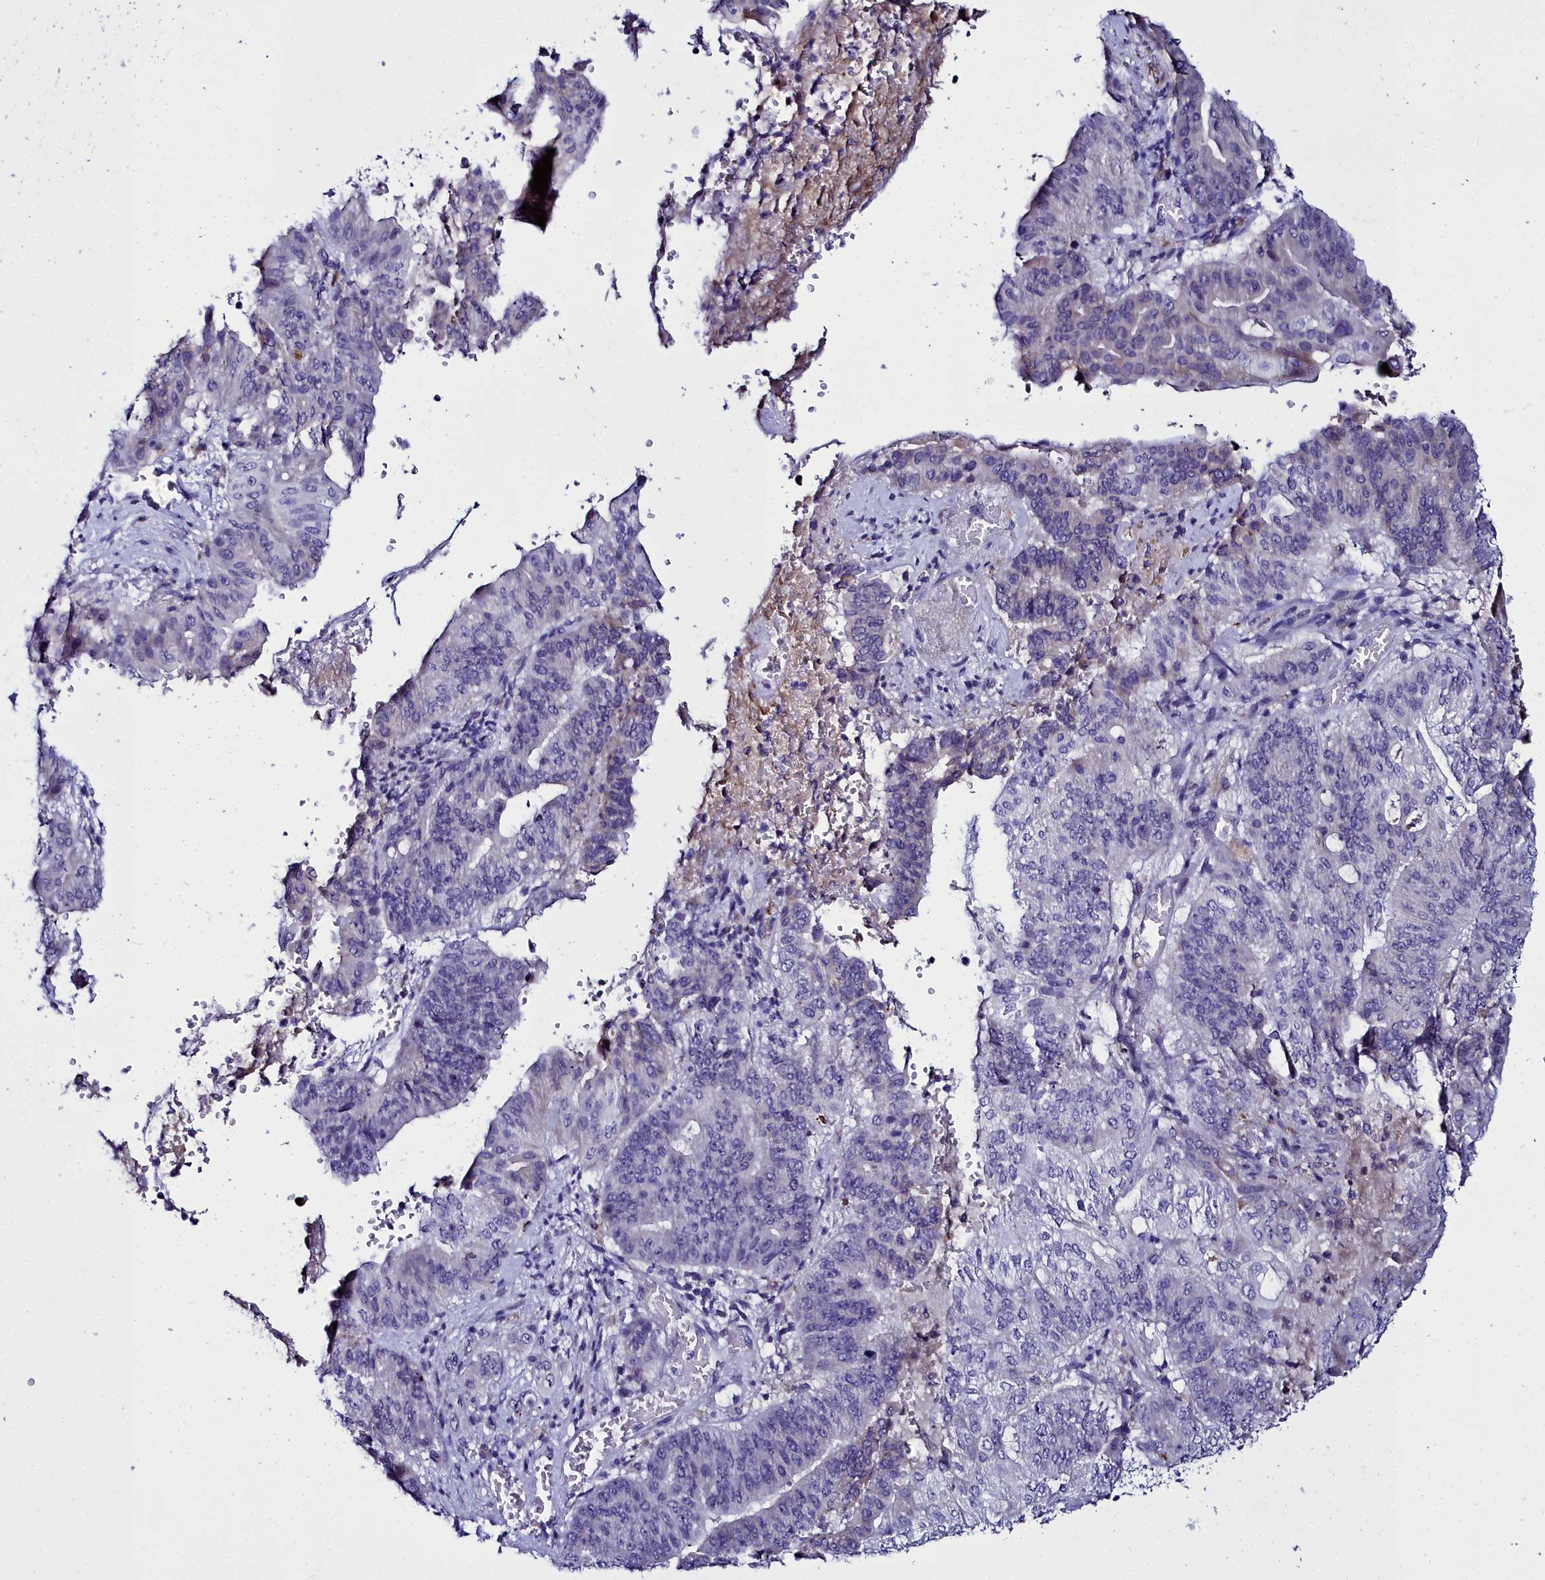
{"staining": {"intensity": "negative", "quantity": "none", "location": "none"}, "tissue": "pancreatic cancer", "cell_type": "Tumor cells", "image_type": "cancer", "snomed": [{"axis": "morphology", "description": "Adenocarcinoma, NOS"}, {"axis": "topography", "description": "Pancreas"}], "caption": "Protein analysis of pancreatic cancer demonstrates no significant expression in tumor cells.", "gene": "ELAPOR2", "patient": {"sex": "female", "age": 77}}